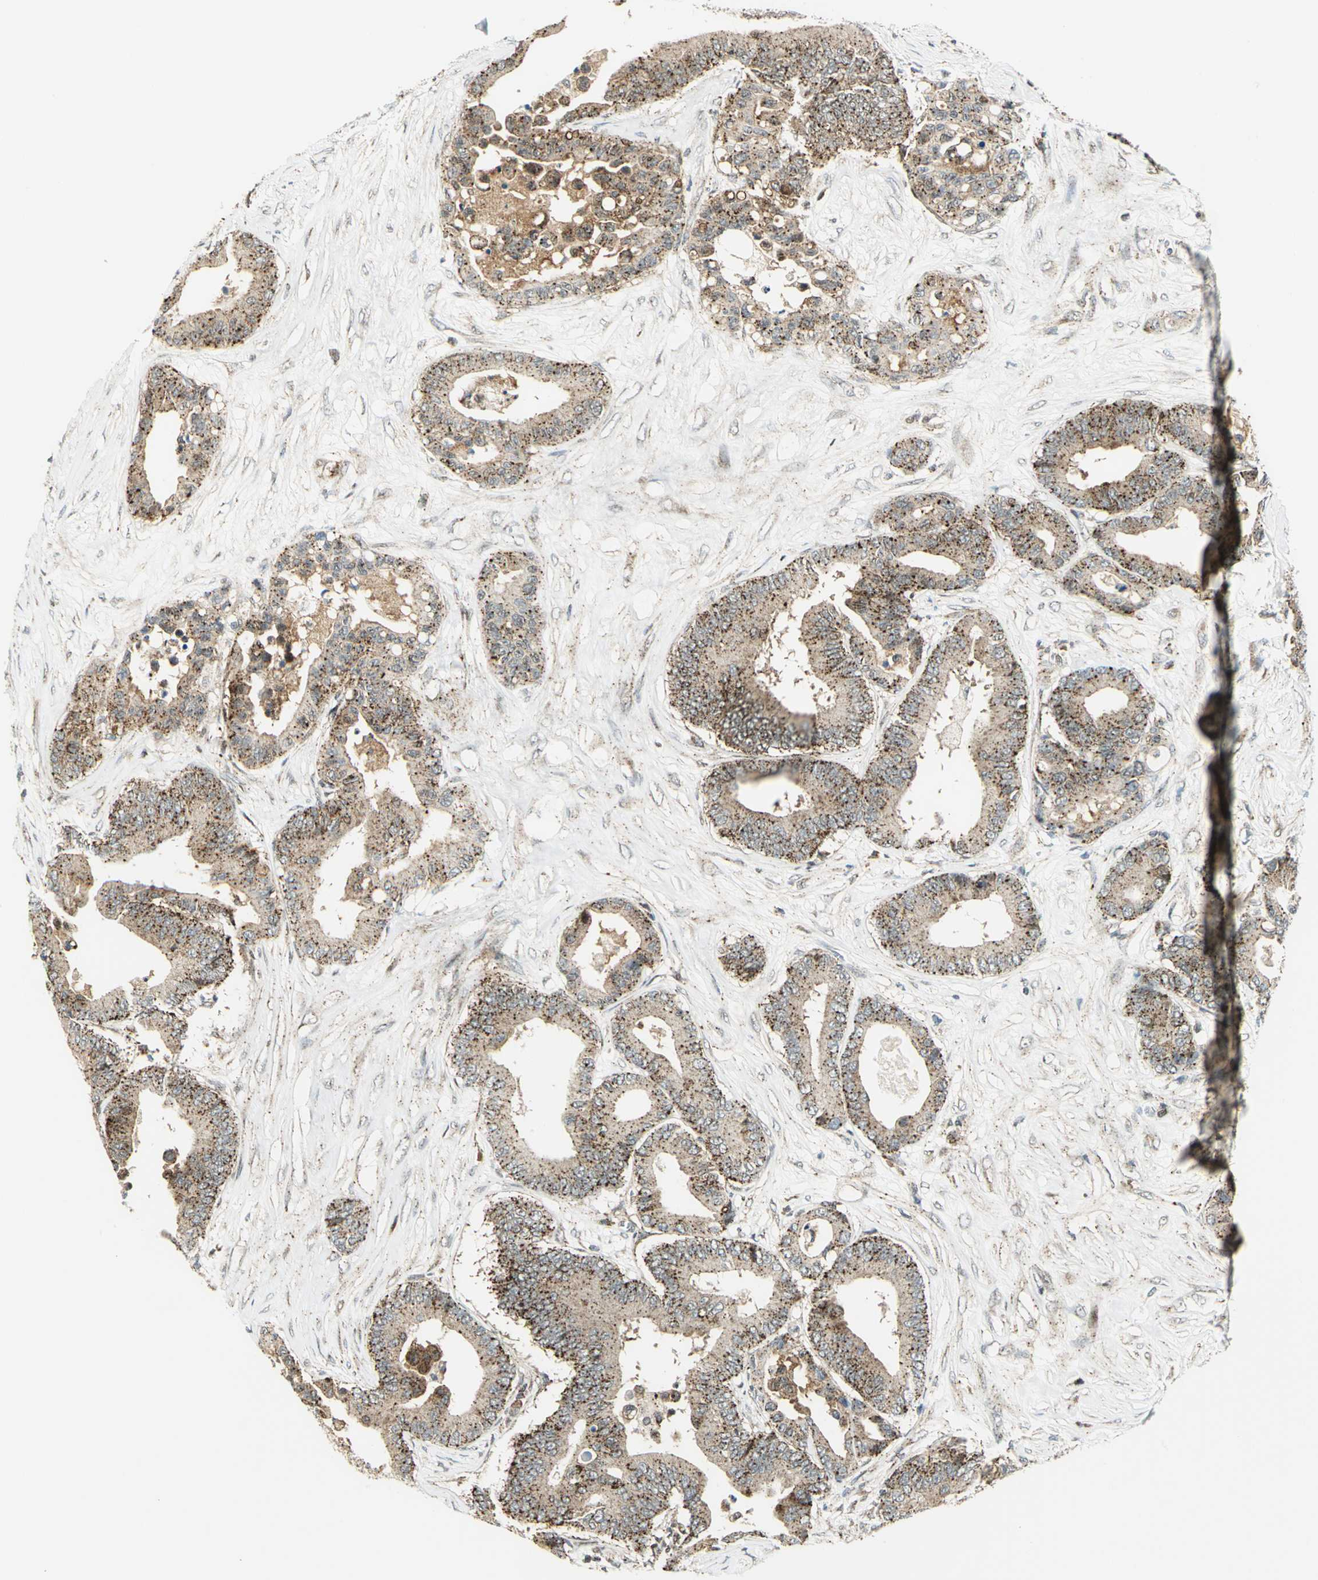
{"staining": {"intensity": "moderate", "quantity": ">75%", "location": "cytoplasmic/membranous"}, "tissue": "colorectal cancer", "cell_type": "Tumor cells", "image_type": "cancer", "snomed": [{"axis": "morphology", "description": "Adenocarcinoma, NOS"}, {"axis": "topography", "description": "Colon"}], "caption": "Colorectal adenocarcinoma was stained to show a protein in brown. There is medium levels of moderate cytoplasmic/membranous expression in approximately >75% of tumor cells. (Stains: DAB (3,3'-diaminobenzidine) in brown, nuclei in blue, Microscopy: brightfield microscopy at high magnification).", "gene": "ATP6V1A", "patient": {"sex": "male", "age": 82}}